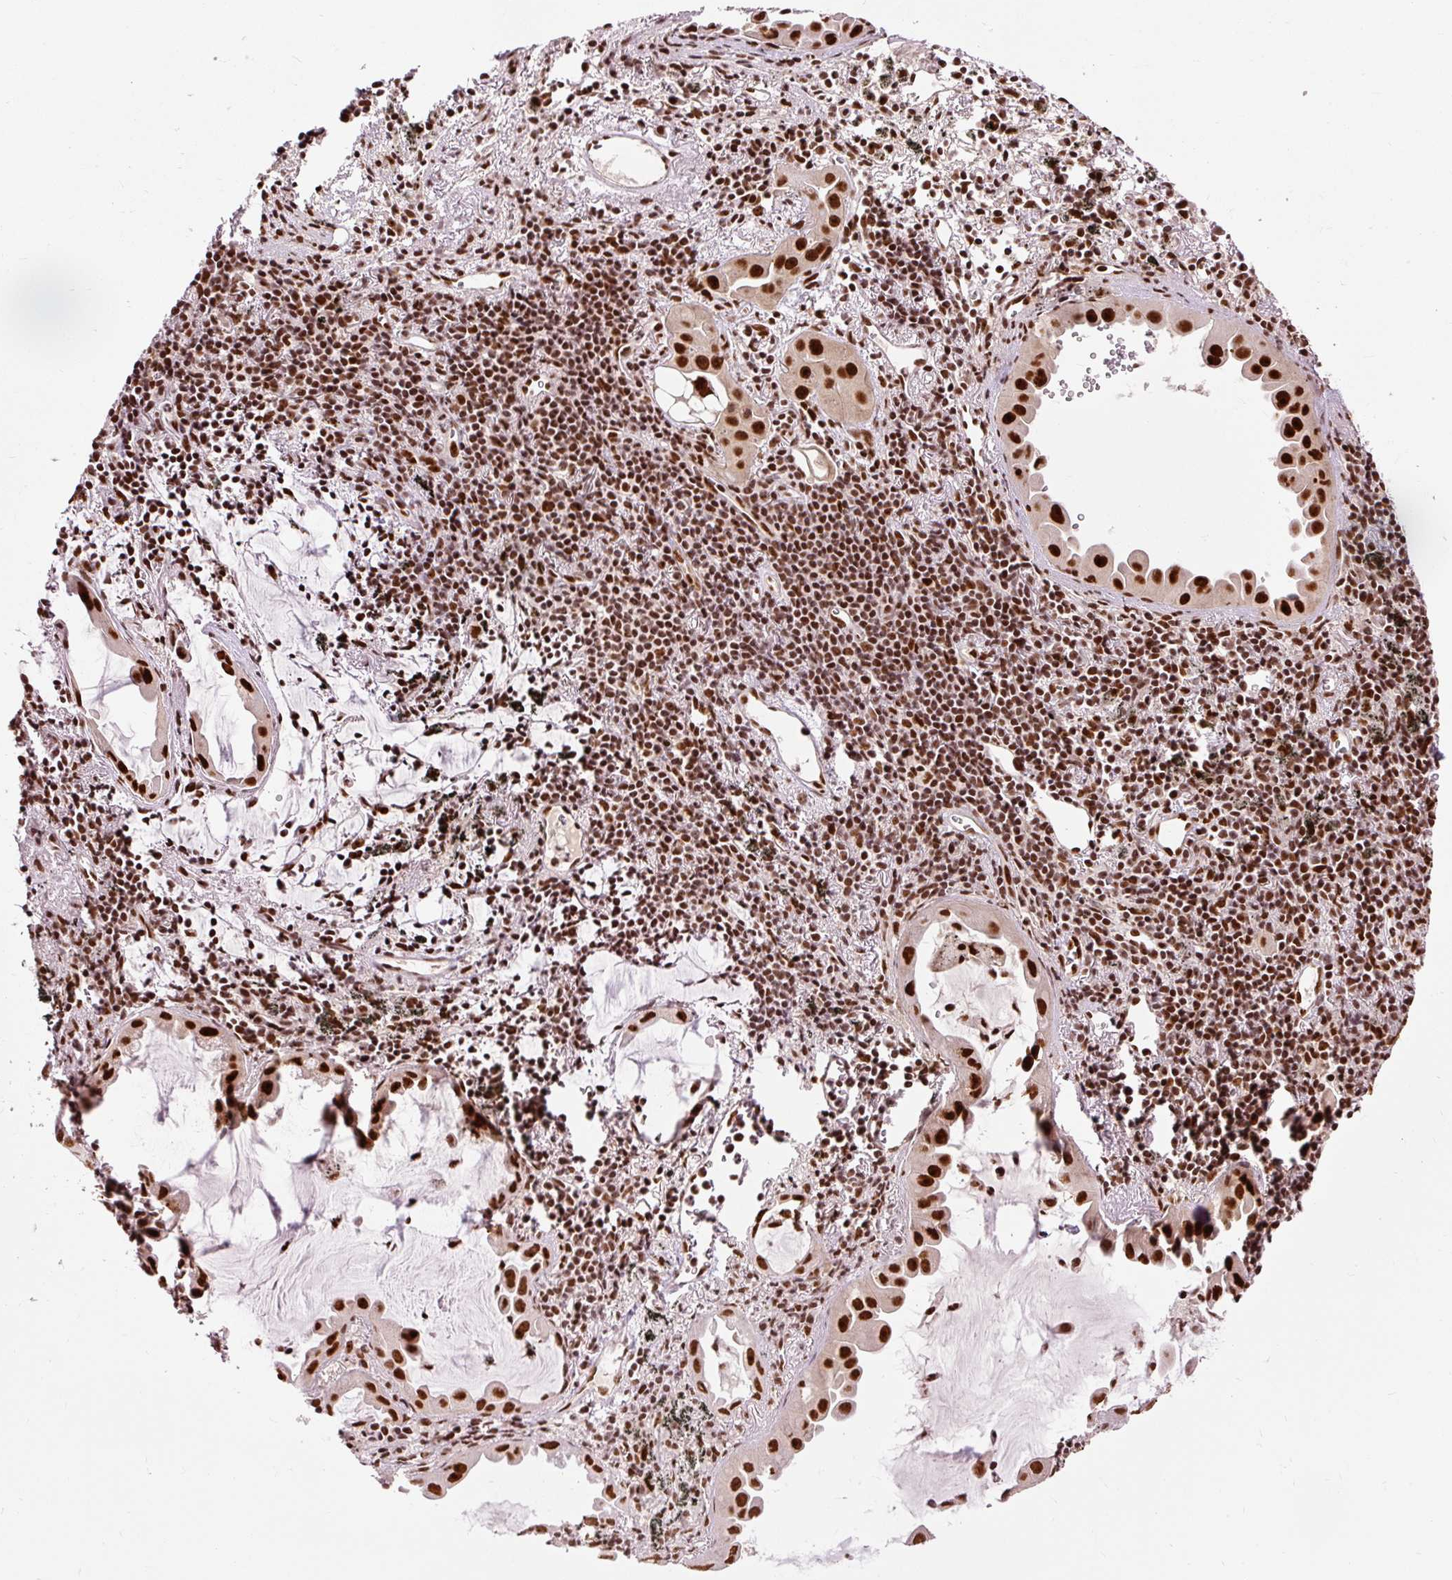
{"staining": {"intensity": "strong", "quantity": ">75%", "location": "nuclear"}, "tissue": "lung cancer", "cell_type": "Tumor cells", "image_type": "cancer", "snomed": [{"axis": "morphology", "description": "Adenocarcinoma, NOS"}, {"axis": "topography", "description": "Lung"}], "caption": "The immunohistochemical stain shows strong nuclear staining in tumor cells of adenocarcinoma (lung) tissue.", "gene": "ZBTB44", "patient": {"sex": "male", "age": 68}}